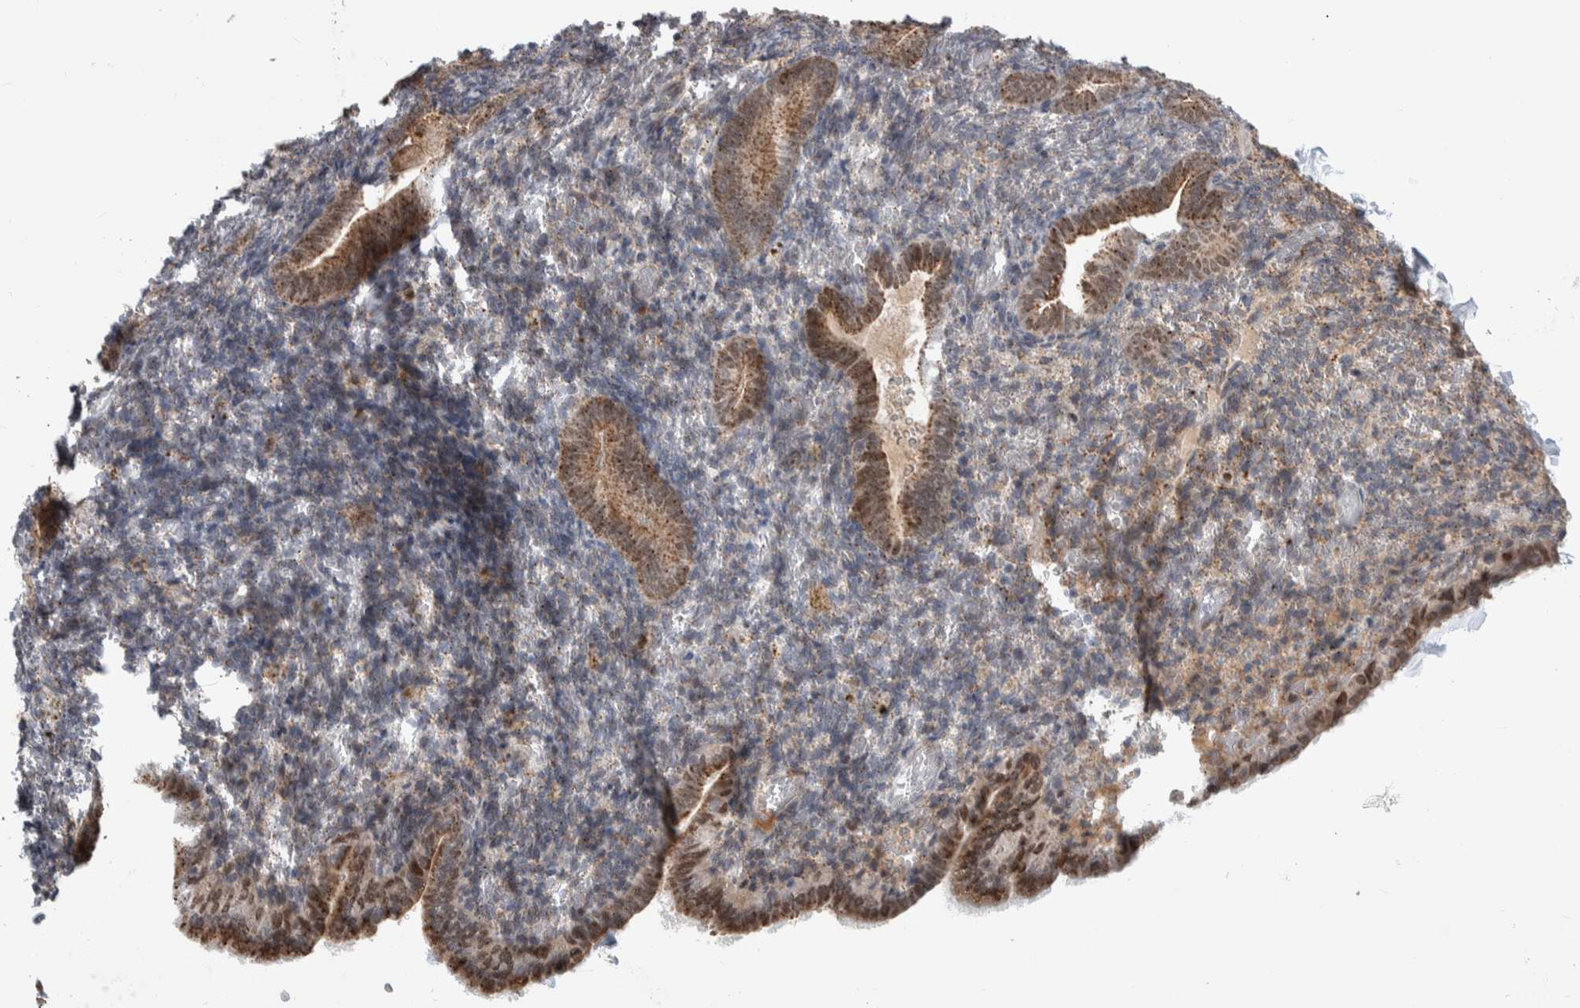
{"staining": {"intensity": "weak", "quantity": "<25%", "location": "cytoplasmic/membranous"}, "tissue": "endometrium", "cell_type": "Cells in endometrial stroma", "image_type": "normal", "snomed": [{"axis": "morphology", "description": "Normal tissue, NOS"}, {"axis": "topography", "description": "Endometrium"}], "caption": "Protein analysis of unremarkable endometrium exhibits no significant expression in cells in endometrial stroma. (Brightfield microscopy of DAB (3,3'-diaminobenzidine) immunohistochemistry (IHC) at high magnification).", "gene": "MSL1", "patient": {"sex": "female", "age": 51}}